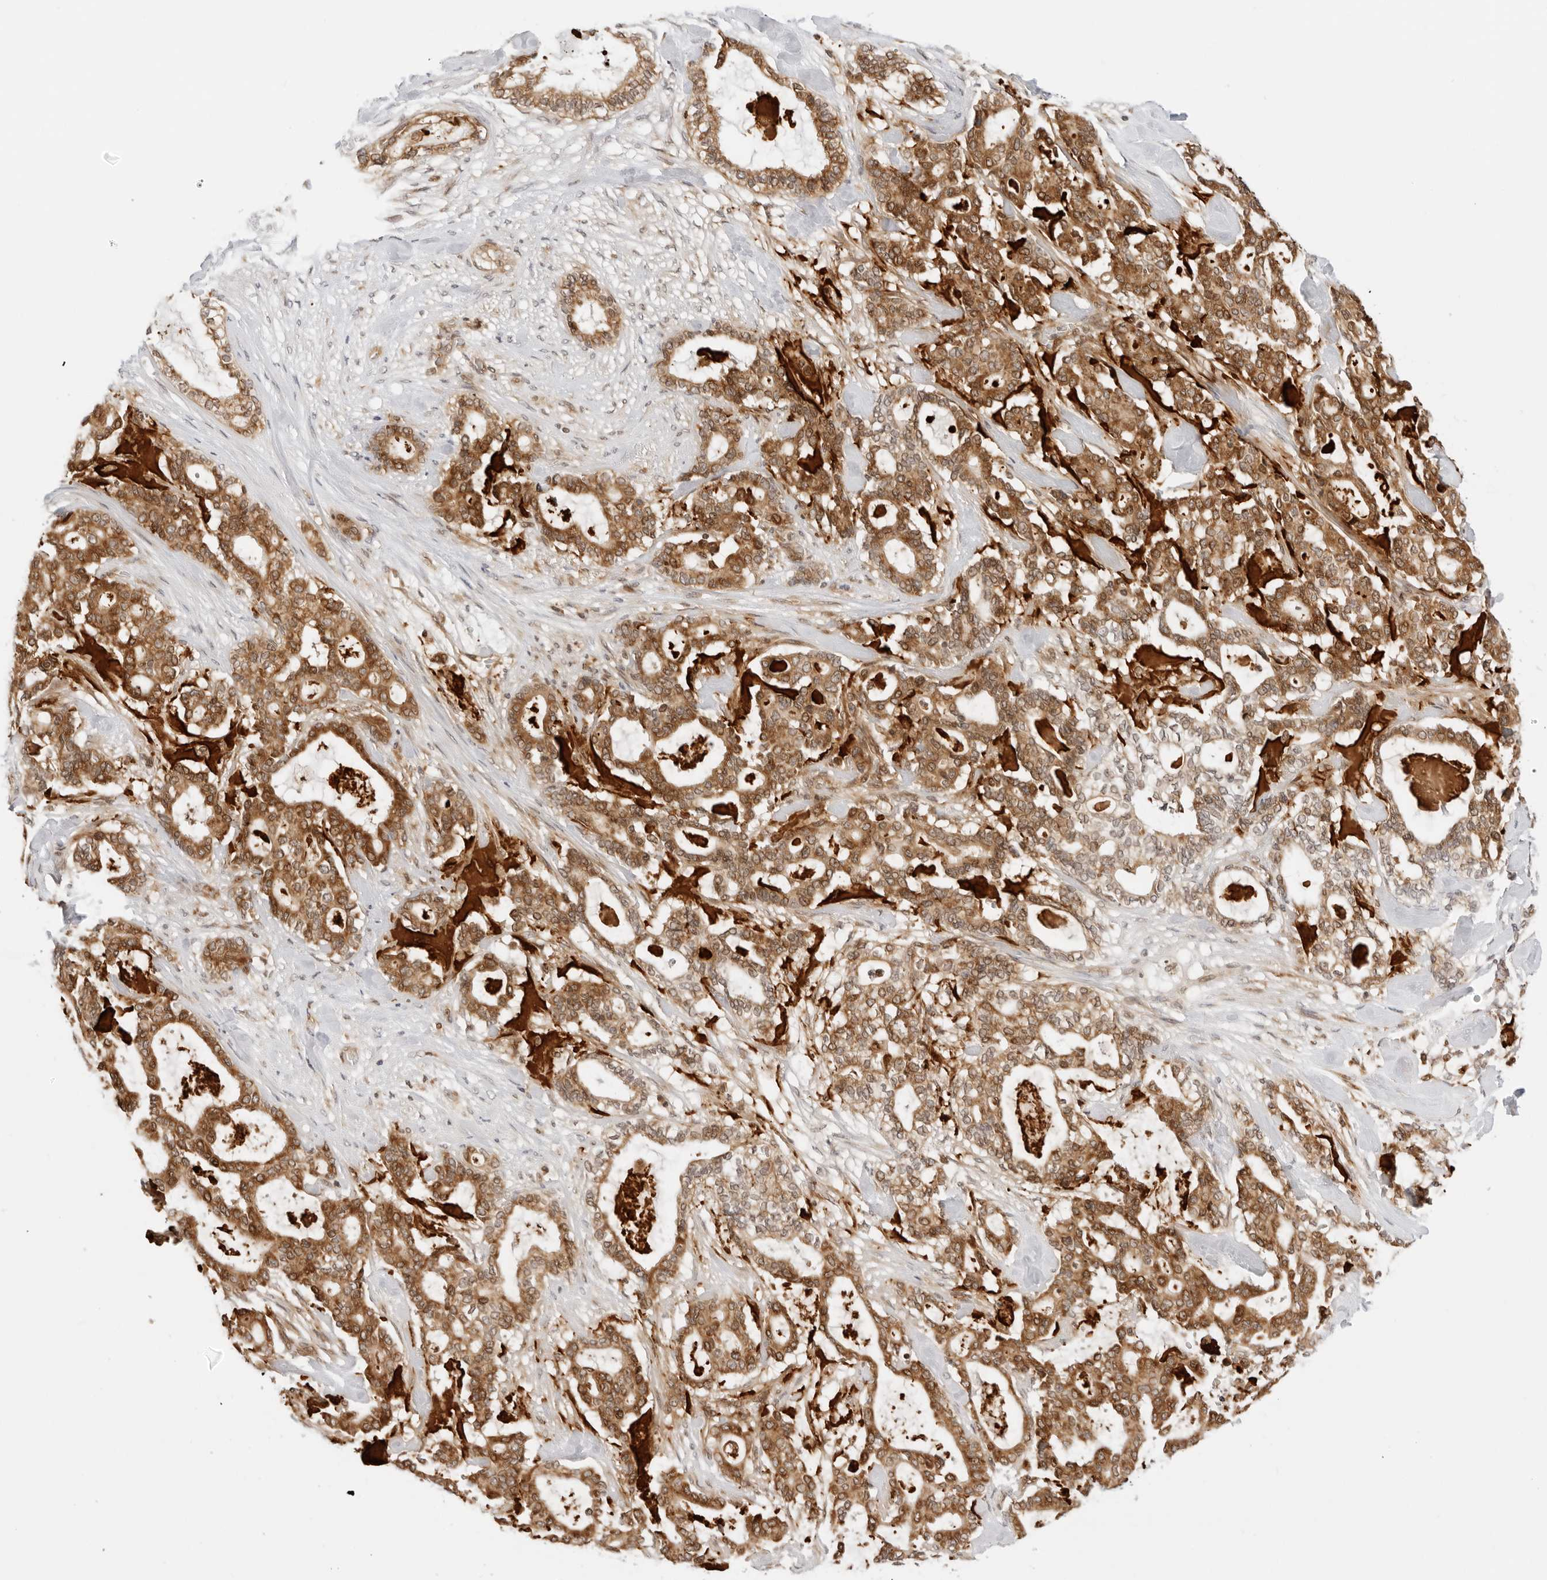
{"staining": {"intensity": "strong", "quantity": ">75%", "location": "cytoplasmic/membranous"}, "tissue": "pancreatic cancer", "cell_type": "Tumor cells", "image_type": "cancer", "snomed": [{"axis": "morphology", "description": "Adenocarcinoma, NOS"}, {"axis": "topography", "description": "Pancreas"}], "caption": "Pancreatic adenocarcinoma stained for a protein shows strong cytoplasmic/membranous positivity in tumor cells.", "gene": "RC3H1", "patient": {"sex": "male", "age": 63}}